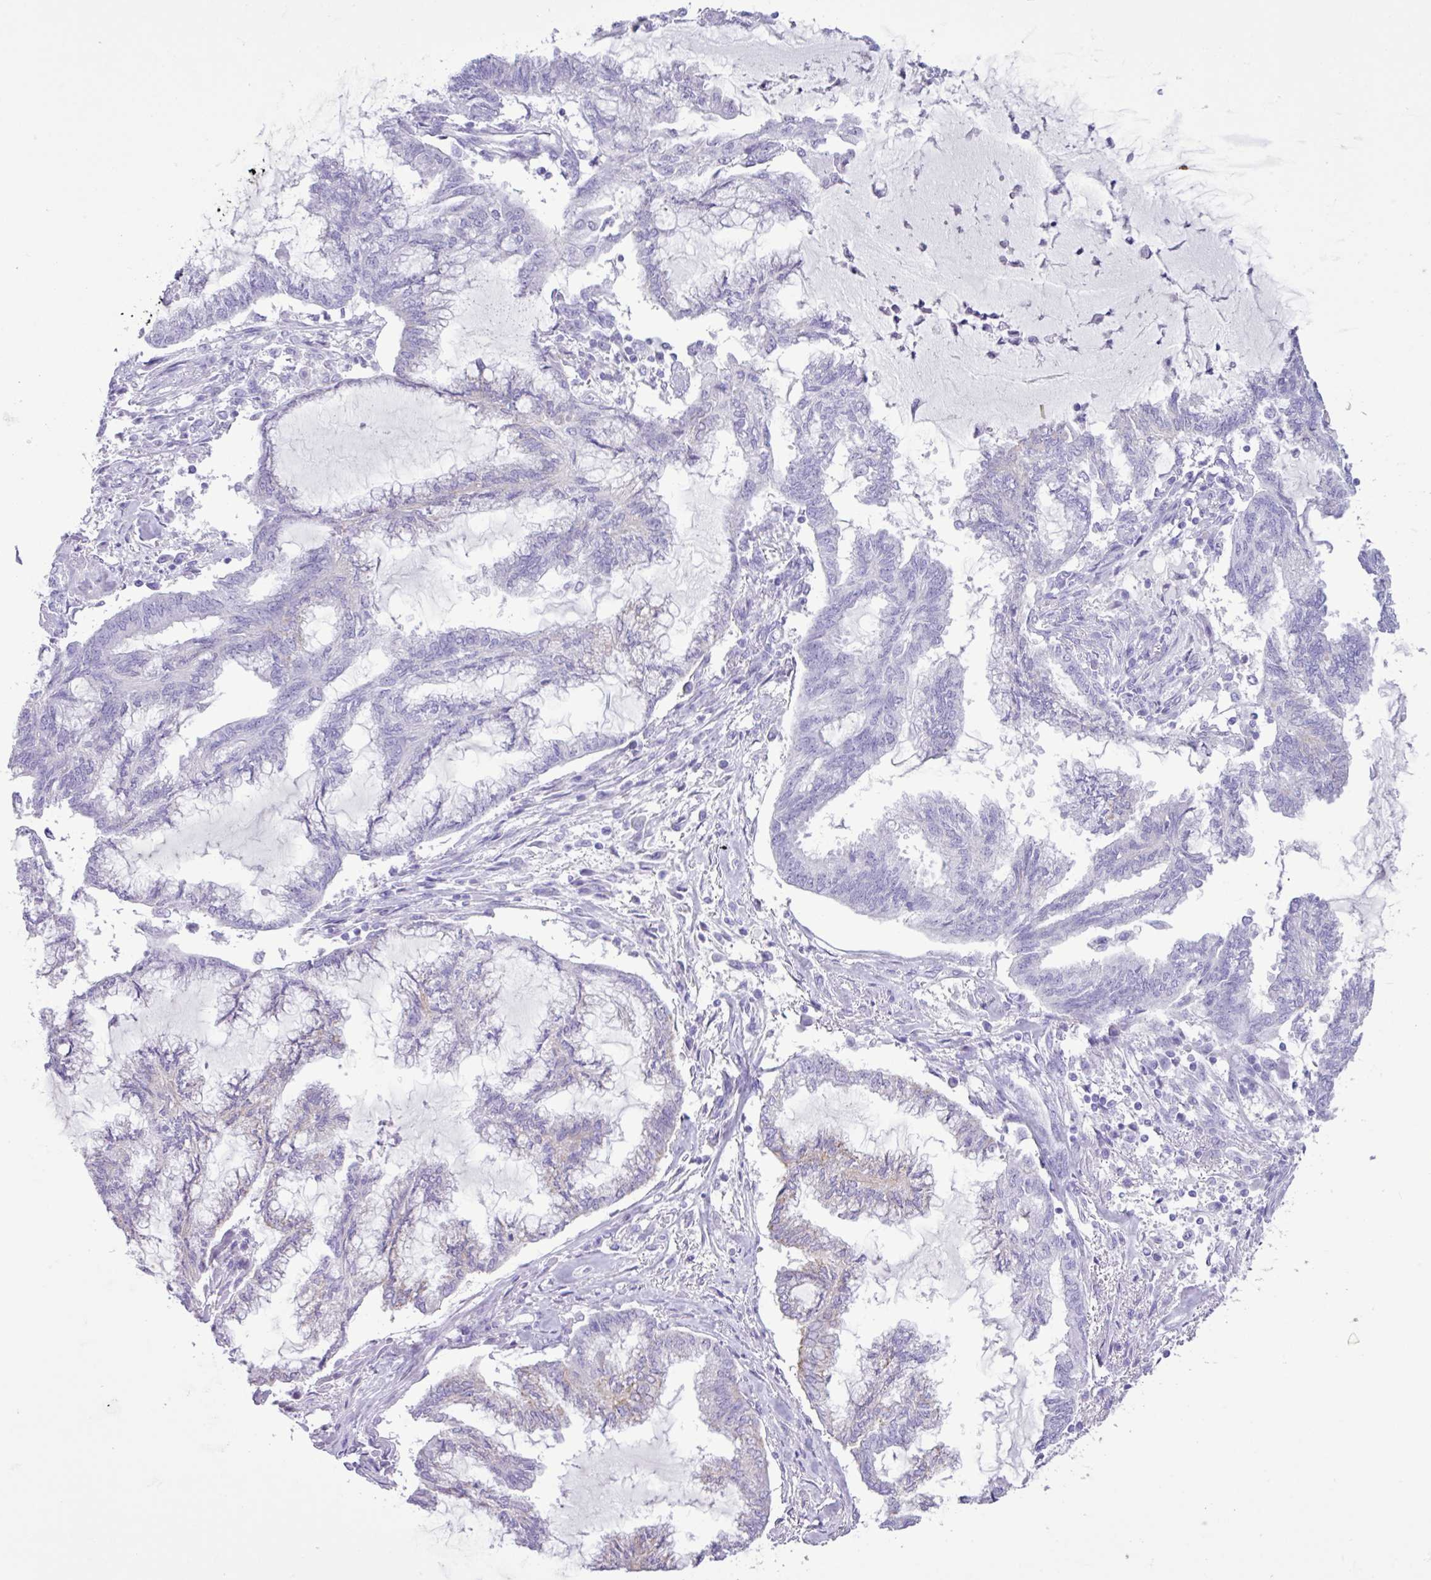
{"staining": {"intensity": "negative", "quantity": "none", "location": "none"}, "tissue": "endometrial cancer", "cell_type": "Tumor cells", "image_type": "cancer", "snomed": [{"axis": "morphology", "description": "Adenocarcinoma, NOS"}, {"axis": "topography", "description": "Endometrium"}], "caption": "This is a photomicrograph of IHC staining of endometrial cancer, which shows no staining in tumor cells. The staining is performed using DAB brown chromogen with nuclei counter-stained in using hematoxylin.", "gene": "CKMT2", "patient": {"sex": "female", "age": 86}}